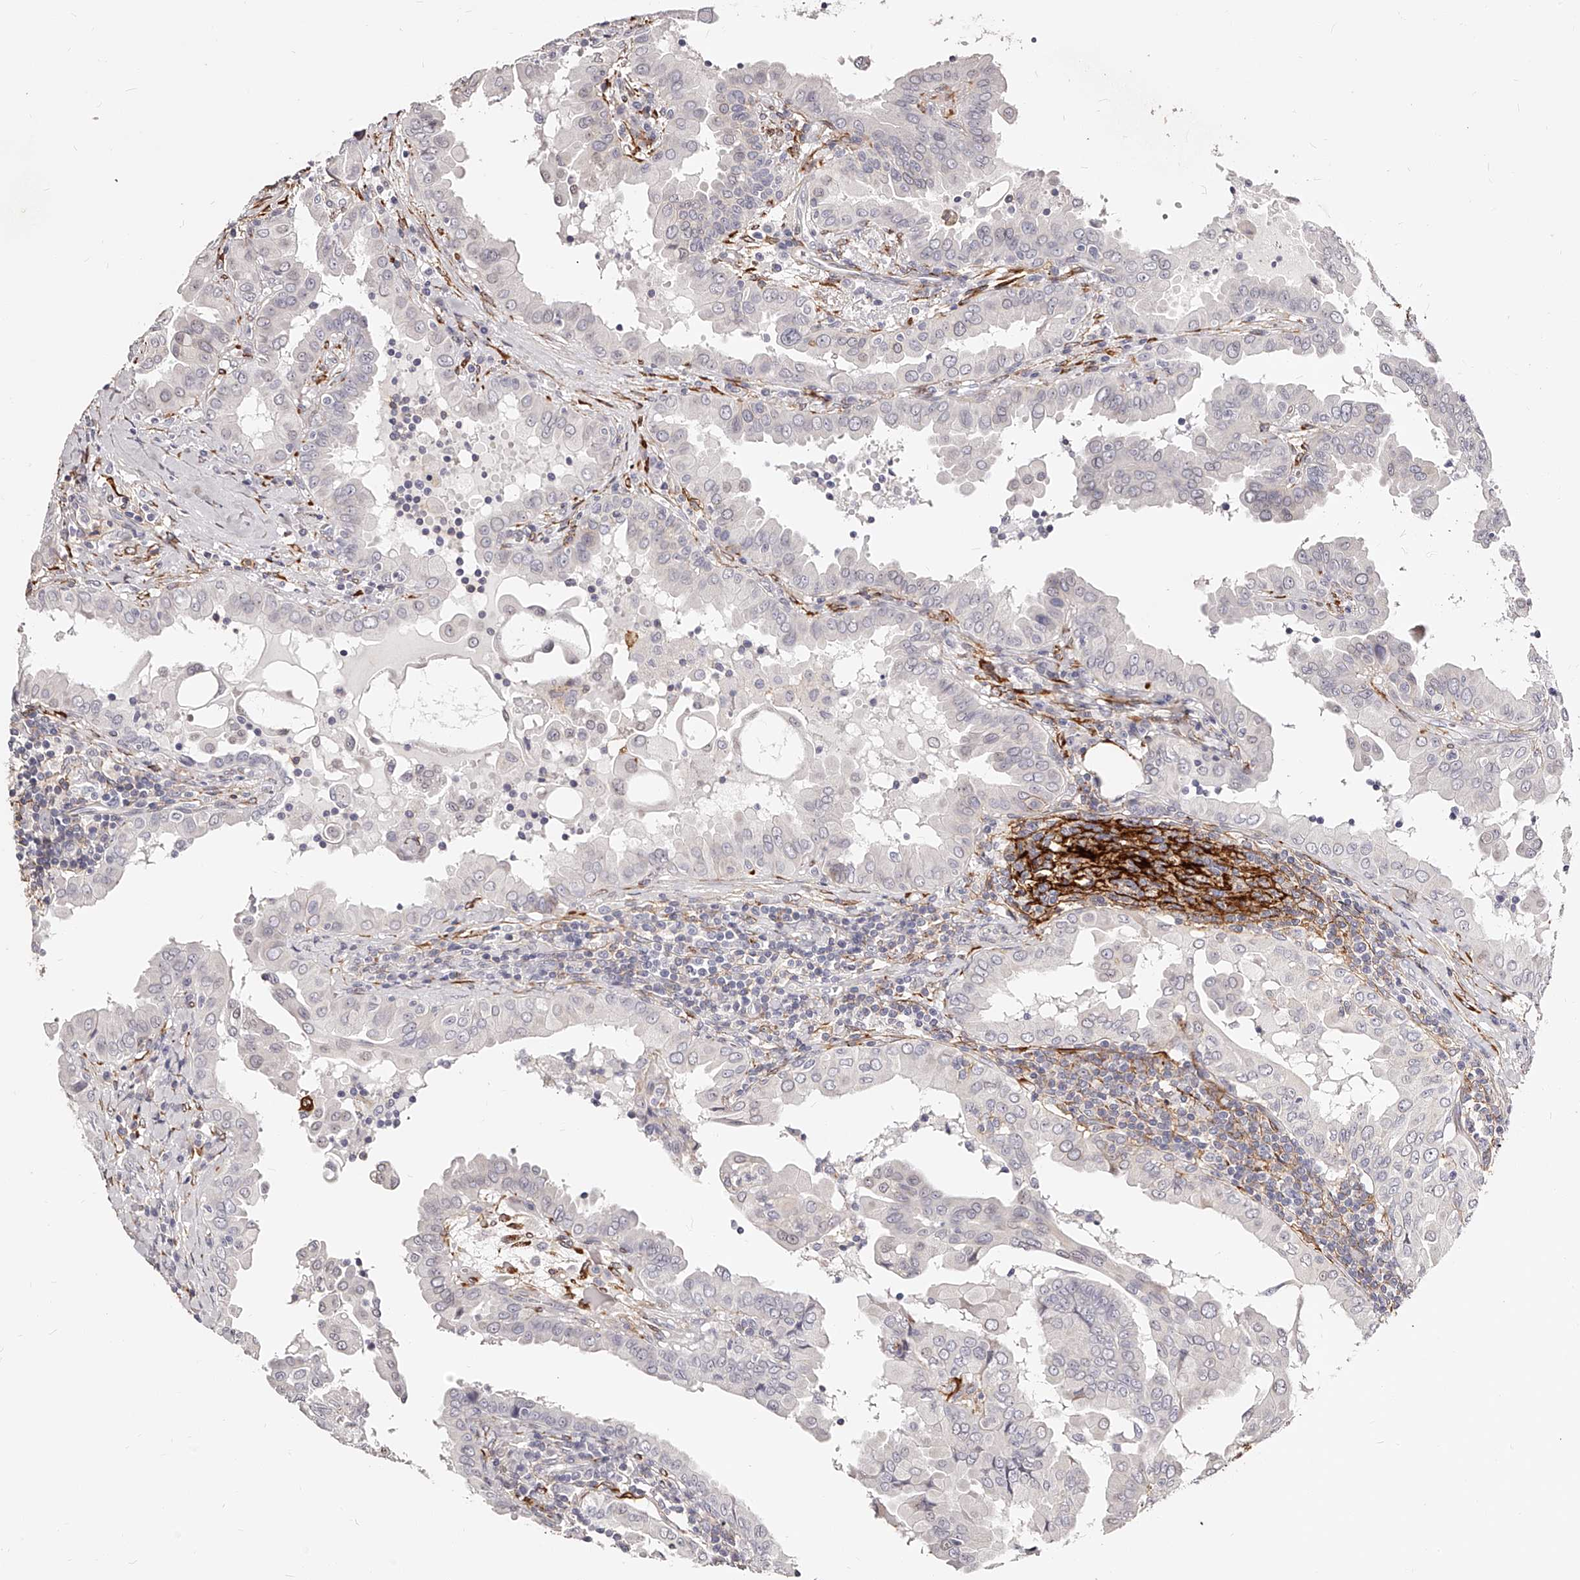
{"staining": {"intensity": "negative", "quantity": "none", "location": "none"}, "tissue": "thyroid cancer", "cell_type": "Tumor cells", "image_type": "cancer", "snomed": [{"axis": "morphology", "description": "Papillary adenocarcinoma, NOS"}, {"axis": "topography", "description": "Thyroid gland"}], "caption": "Immunohistochemistry micrograph of thyroid papillary adenocarcinoma stained for a protein (brown), which displays no positivity in tumor cells.", "gene": "CD82", "patient": {"sex": "male", "age": 33}}